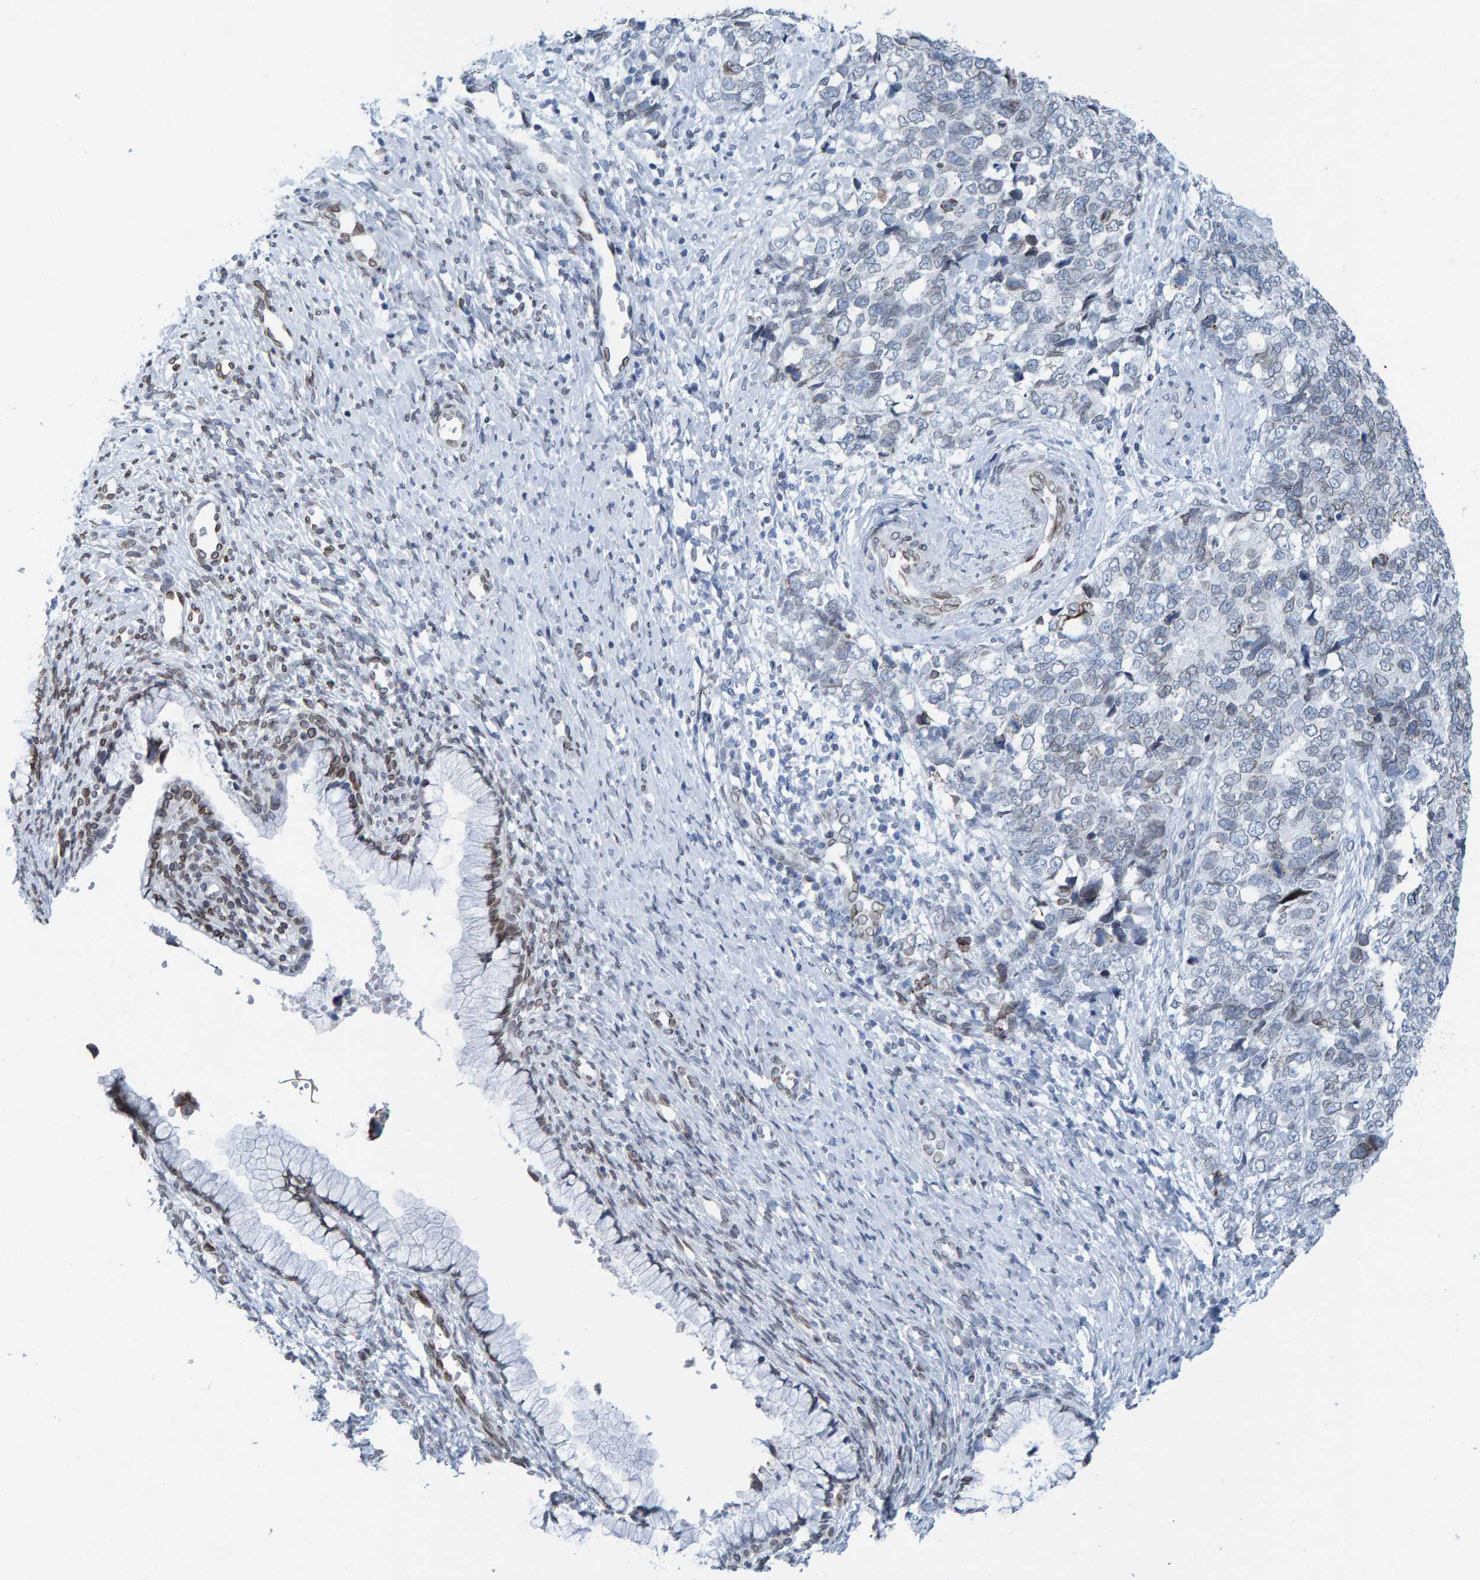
{"staining": {"intensity": "weak", "quantity": "<25%", "location": "cytoplasmic/membranous,nuclear"}, "tissue": "cervical cancer", "cell_type": "Tumor cells", "image_type": "cancer", "snomed": [{"axis": "morphology", "description": "Squamous cell carcinoma, NOS"}, {"axis": "topography", "description": "Cervix"}], "caption": "Immunohistochemical staining of human cervical squamous cell carcinoma shows no significant positivity in tumor cells.", "gene": "LMNB2", "patient": {"sex": "female", "age": 63}}